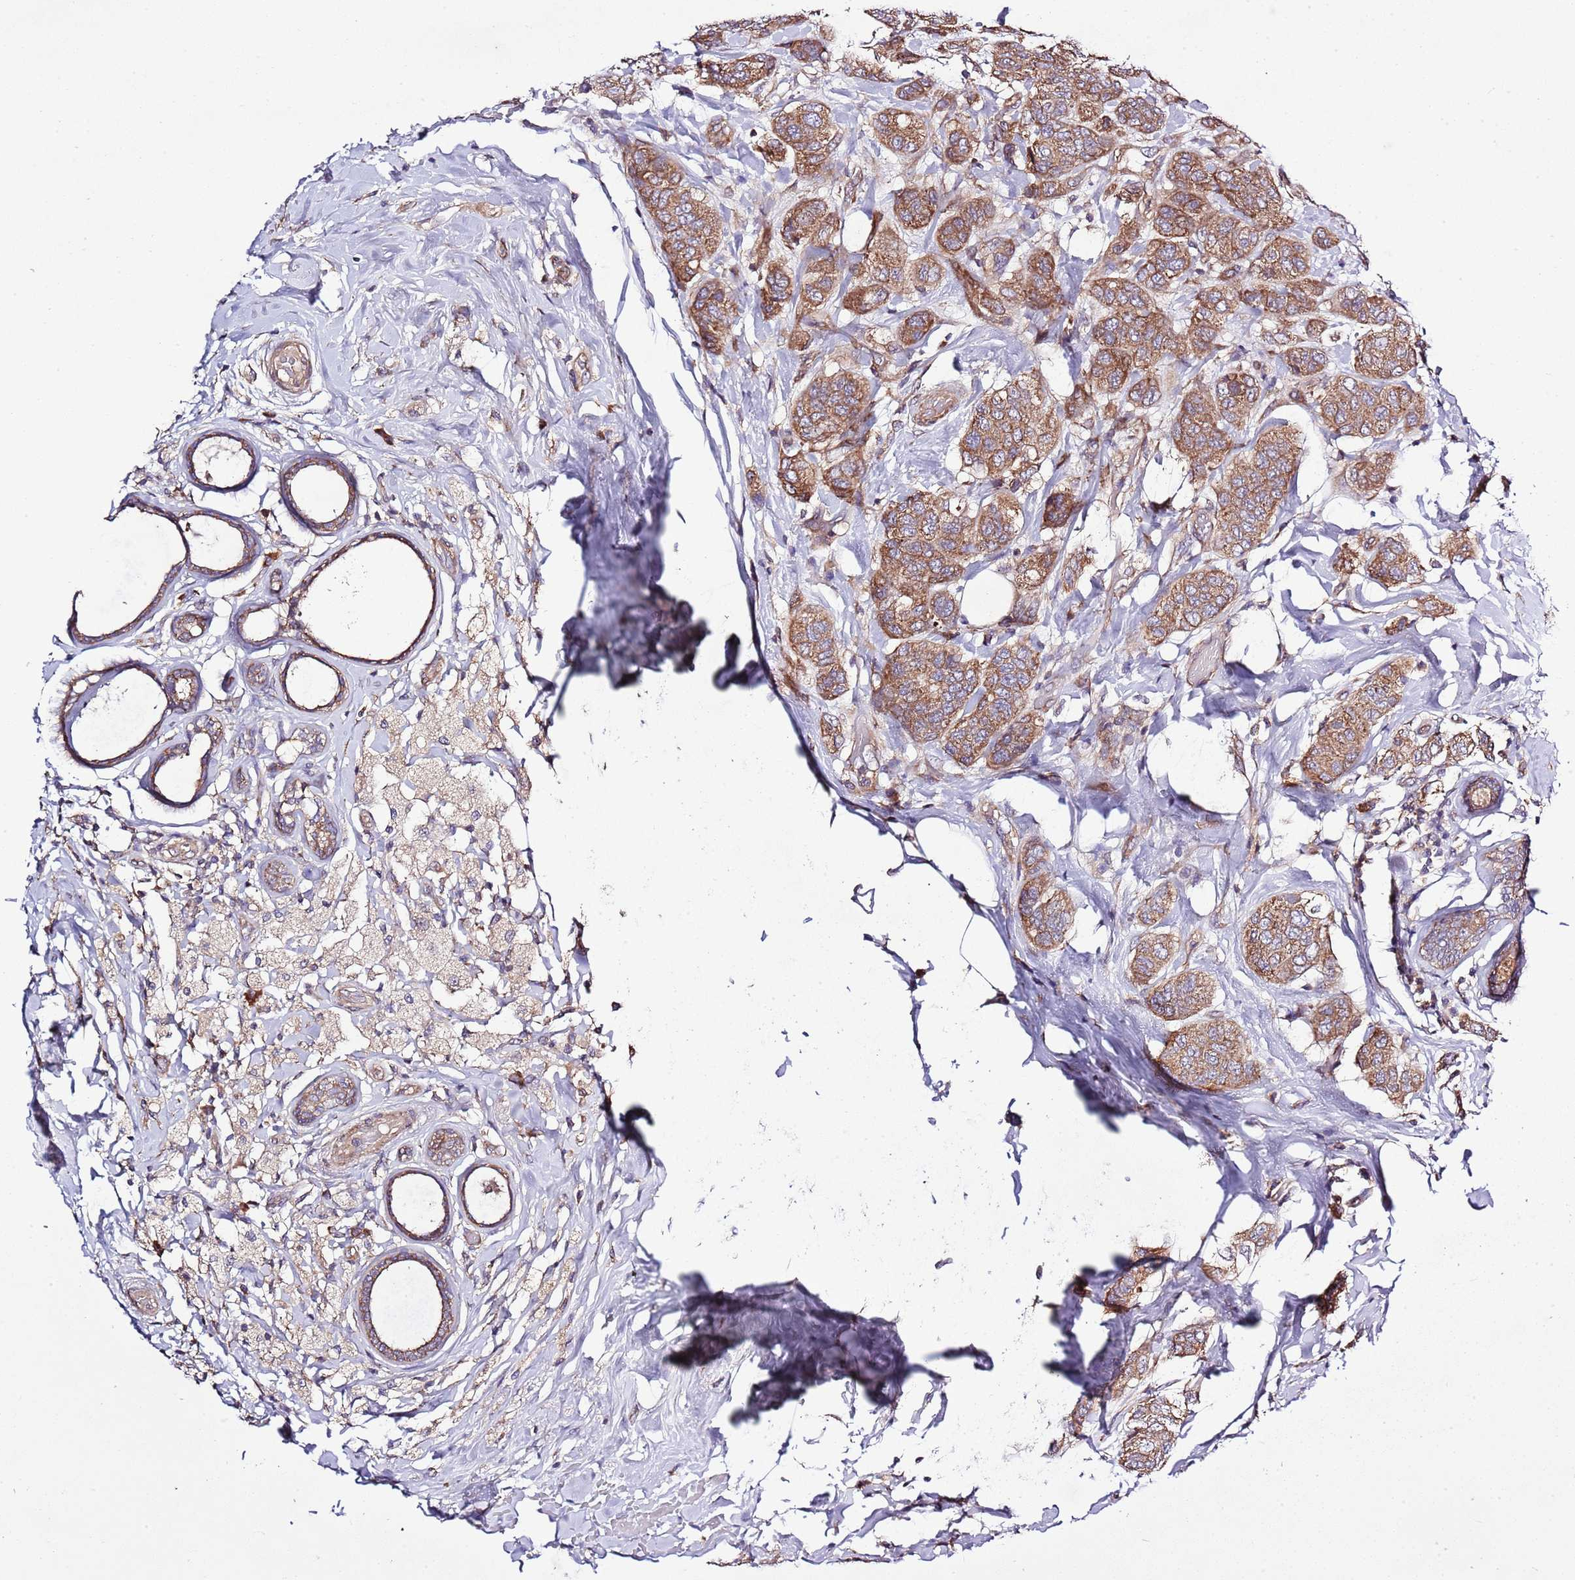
{"staining": {"intensity": "moderate", "quantity": ">75%", "location": "cytoplasmic/membranous"}, "tissue": "breast cancer", "cell_type": "Tumor cells", "image_type": "cancer", "snomed": [{"axis": "morphology", "description": "Lobular carcinoma"}, {"axis": "topography", "description": "Breast"}], "caption": "Human lobular carcinoma (breast) stained with a brown dye exhibits moderate cytoplasmic/membranous positive staining in about >75% of tumor cells.", "gene": "MFNG", "patient": {"sex": "female", "age": 51}}